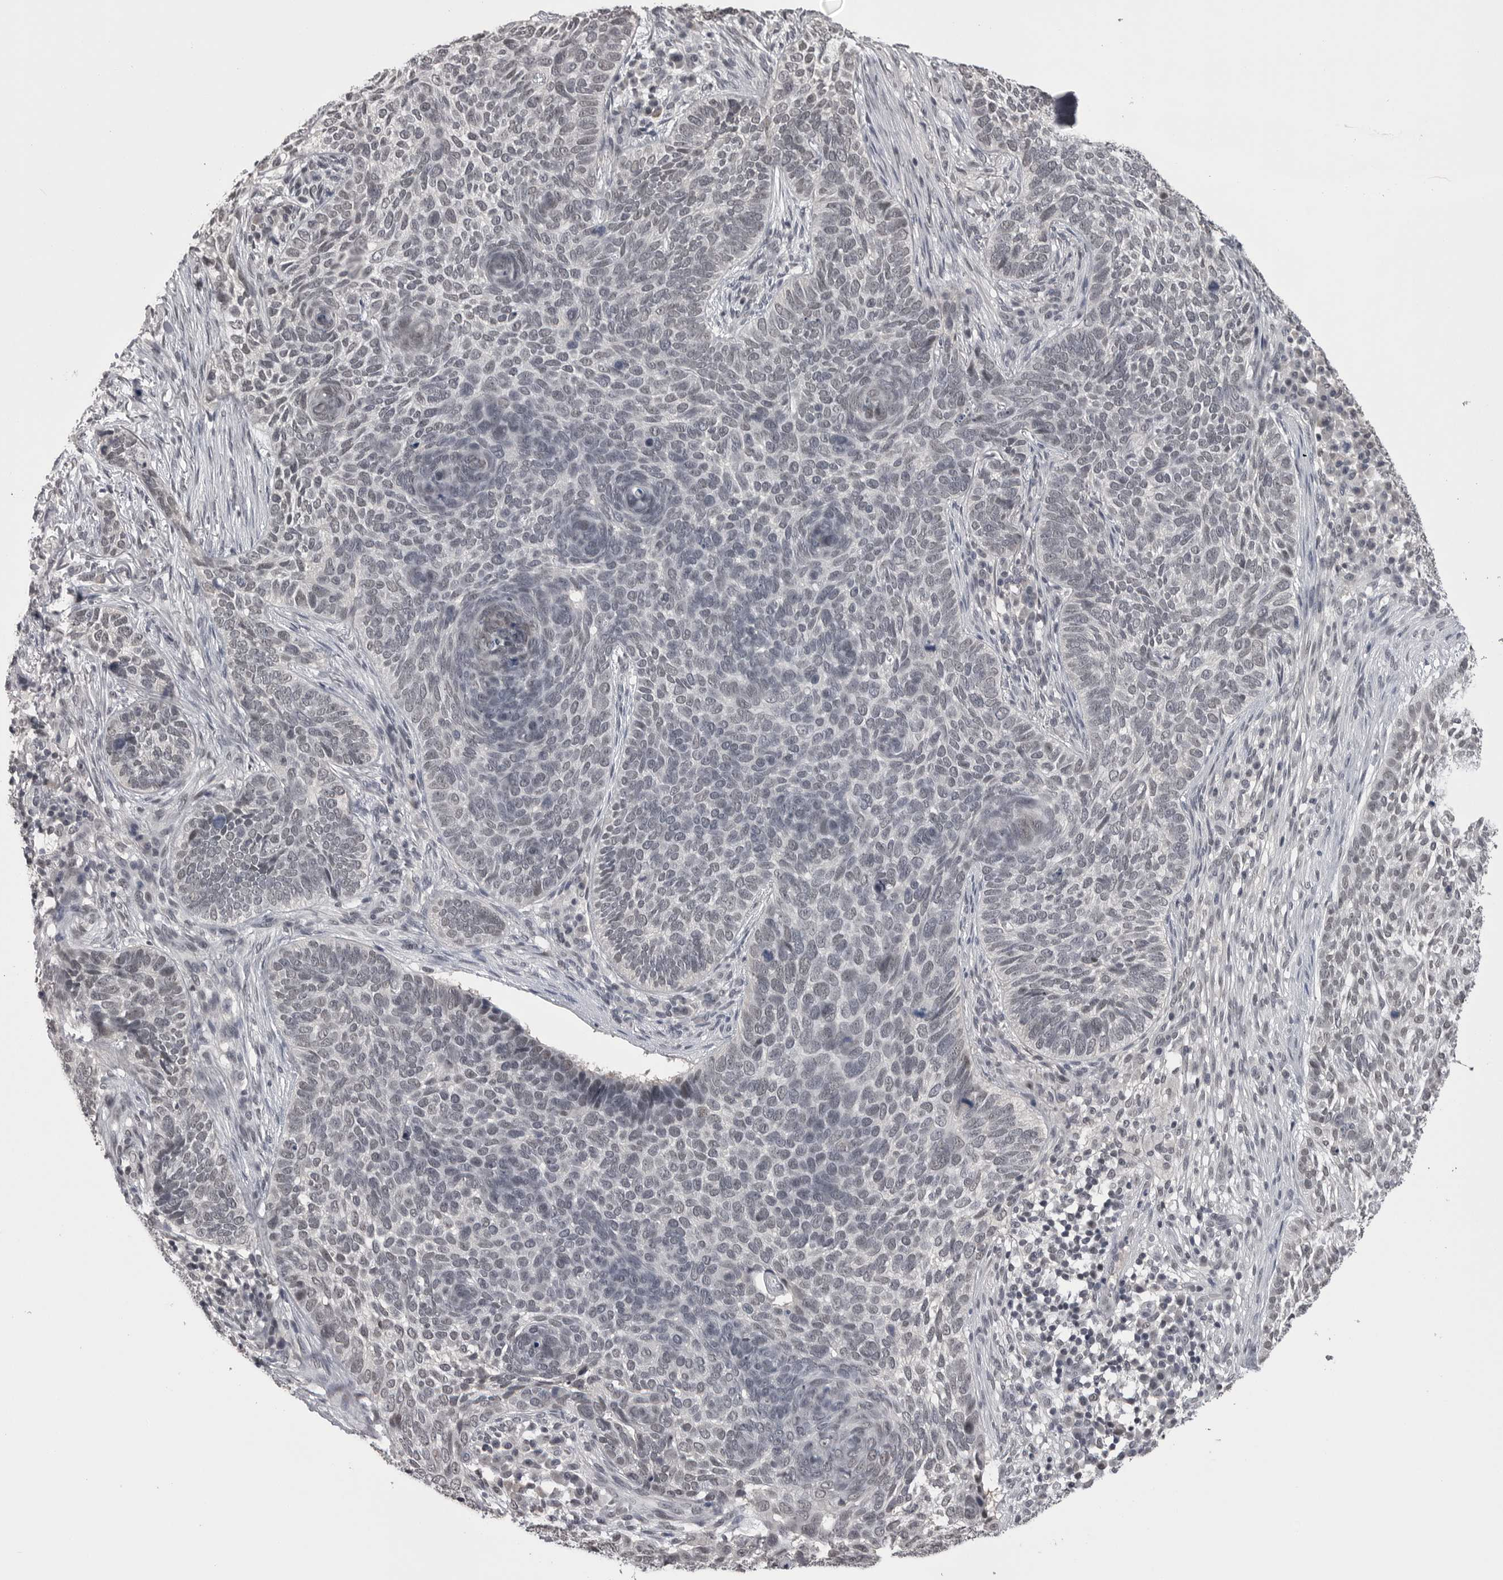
{"staining": {"intensity": "weak", "quantity": "<25%", "location": "nuclear"}, "tissue": "skin cancer", "cell_type": "Tumor cells", "image_type": "cancer", "snomed": [{"axis": "morphology", "description": "Basal cell carcinoma"}, {"axis": "topography", "description": "Skin"}], "caption": "Skin basal cell carcinoma was stained to show a protein in brown. There is no significant positivity in tumor cells. (Stains: DAB immunohistochemistry (IHC) with hematoxylin counter stain, Microscopy: brightfield microscopy at high magnification).", "gene": "DLG2", "patient": {"sex": "female", "age": 64}}